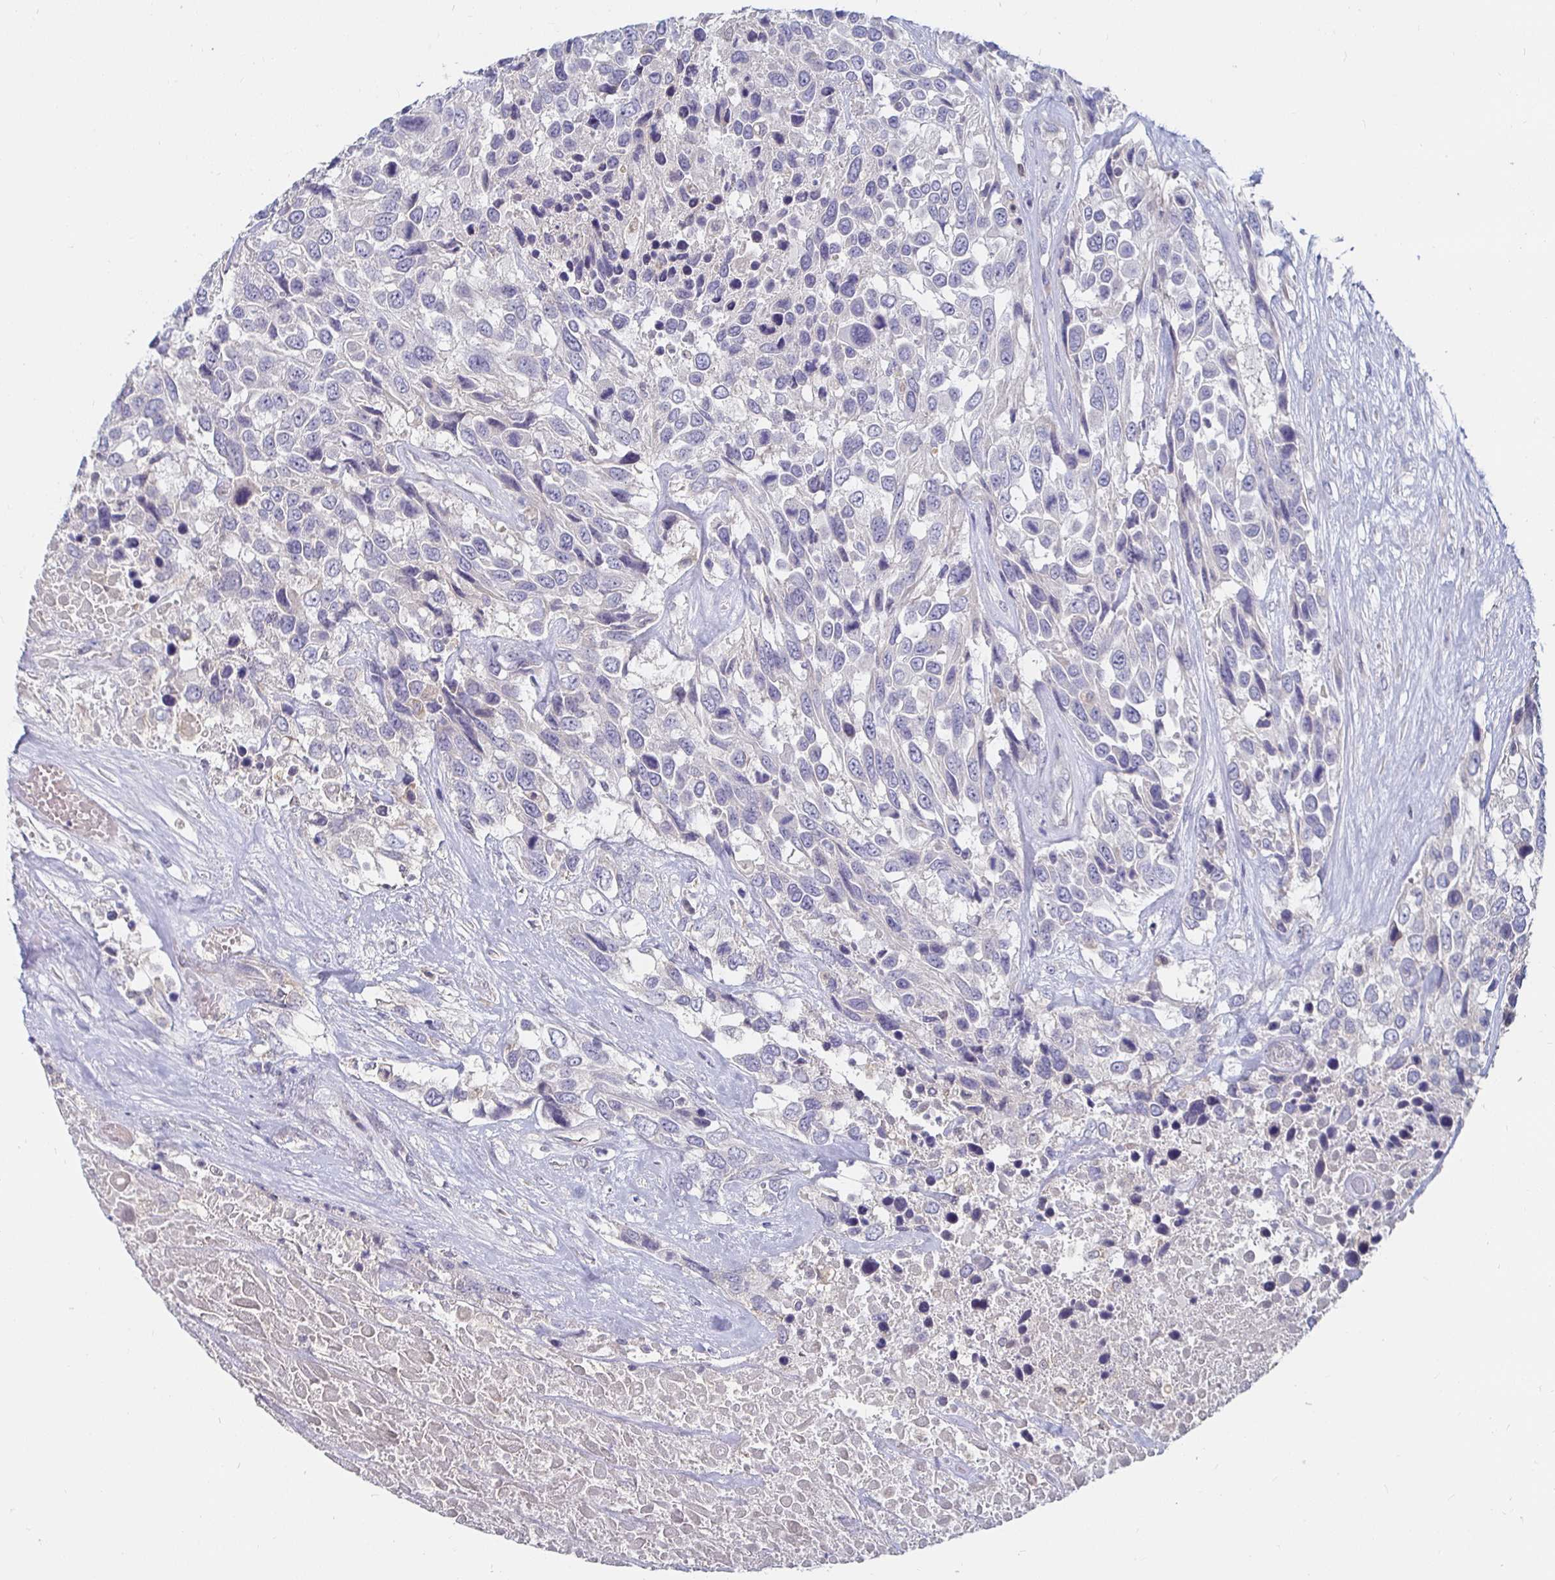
{"staining": {"intensity": "negative", "quantity": "none", "location": "none"}, "tissue": "urothelial cancer", "cell_type": "Tumor cells", "image_type": "cancer", "snomed": [{"axis": "morphology", "description": "Urothelial carcinoma, High grade"}, {"axis": "topography", "description": "Urinary bladder"}], "caption": "Tumor cells are negative for brown protein staining in urothelial cancer. The staining is performed using DAB (3,3'-diaminobenzidine) brown chromogen with nuclei counter-stained in using hematoxylin.", "gene": "RNF144B", "patient": {"sex": "female", "age": 70}}